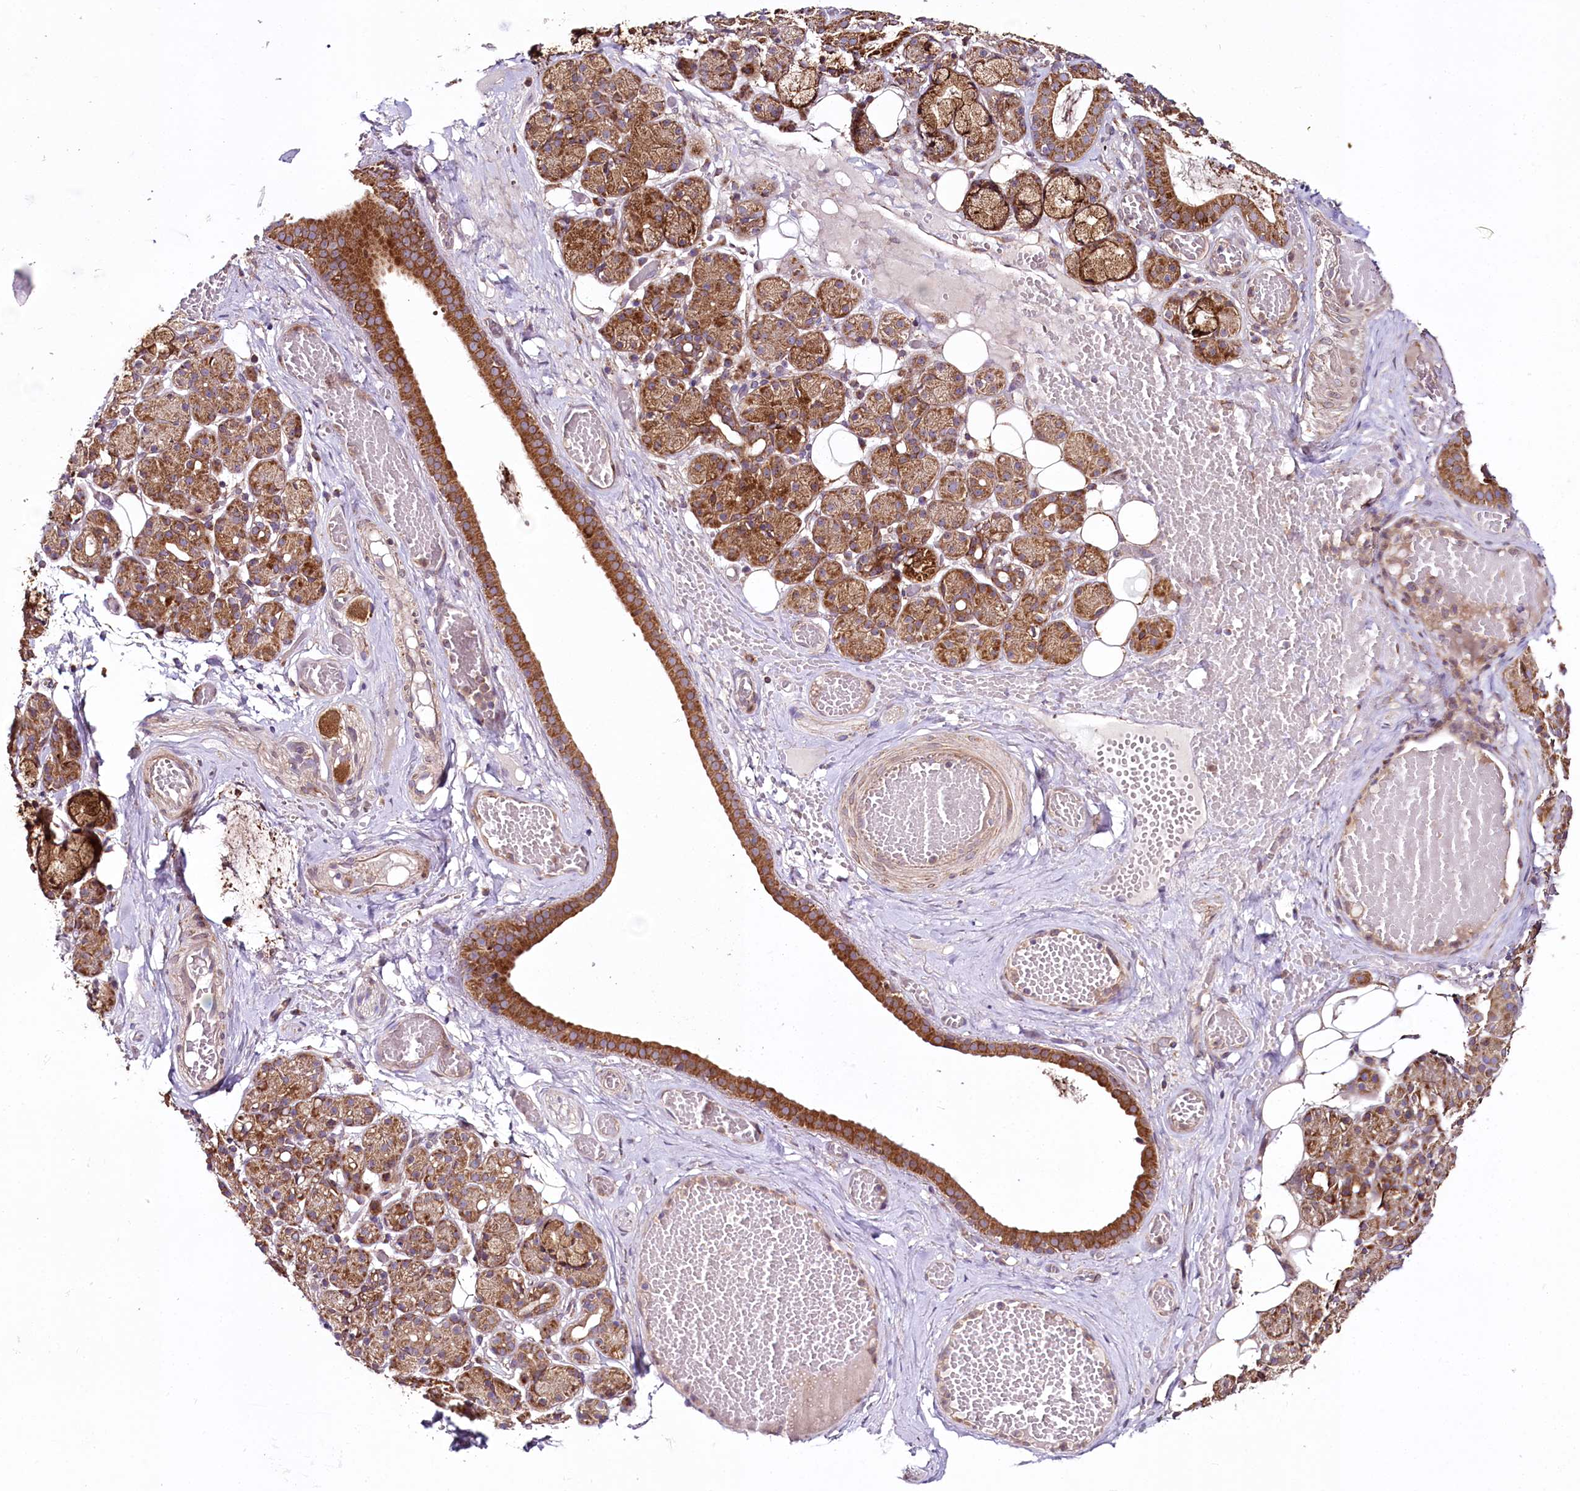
{"staining": {"intensity": "strong", "quantity": ">75%", "location": "cytoplasmic/membranous"}, "tissue": "salivary gland", "cell_type": "Glandular cells", "image_type": "normal", "snomed": [{"axis": "morphology", "description": "Normal tissue, NOS"}, {"axis": "topography", "description": "Salivary gland"}], "caption": "Strong cytoplasmic/membranous protein staining is seen in about >75% of glandular cells in salivary gland.", "gene": "RAB7A", "patient": {"sex": "male", "age": 63}}